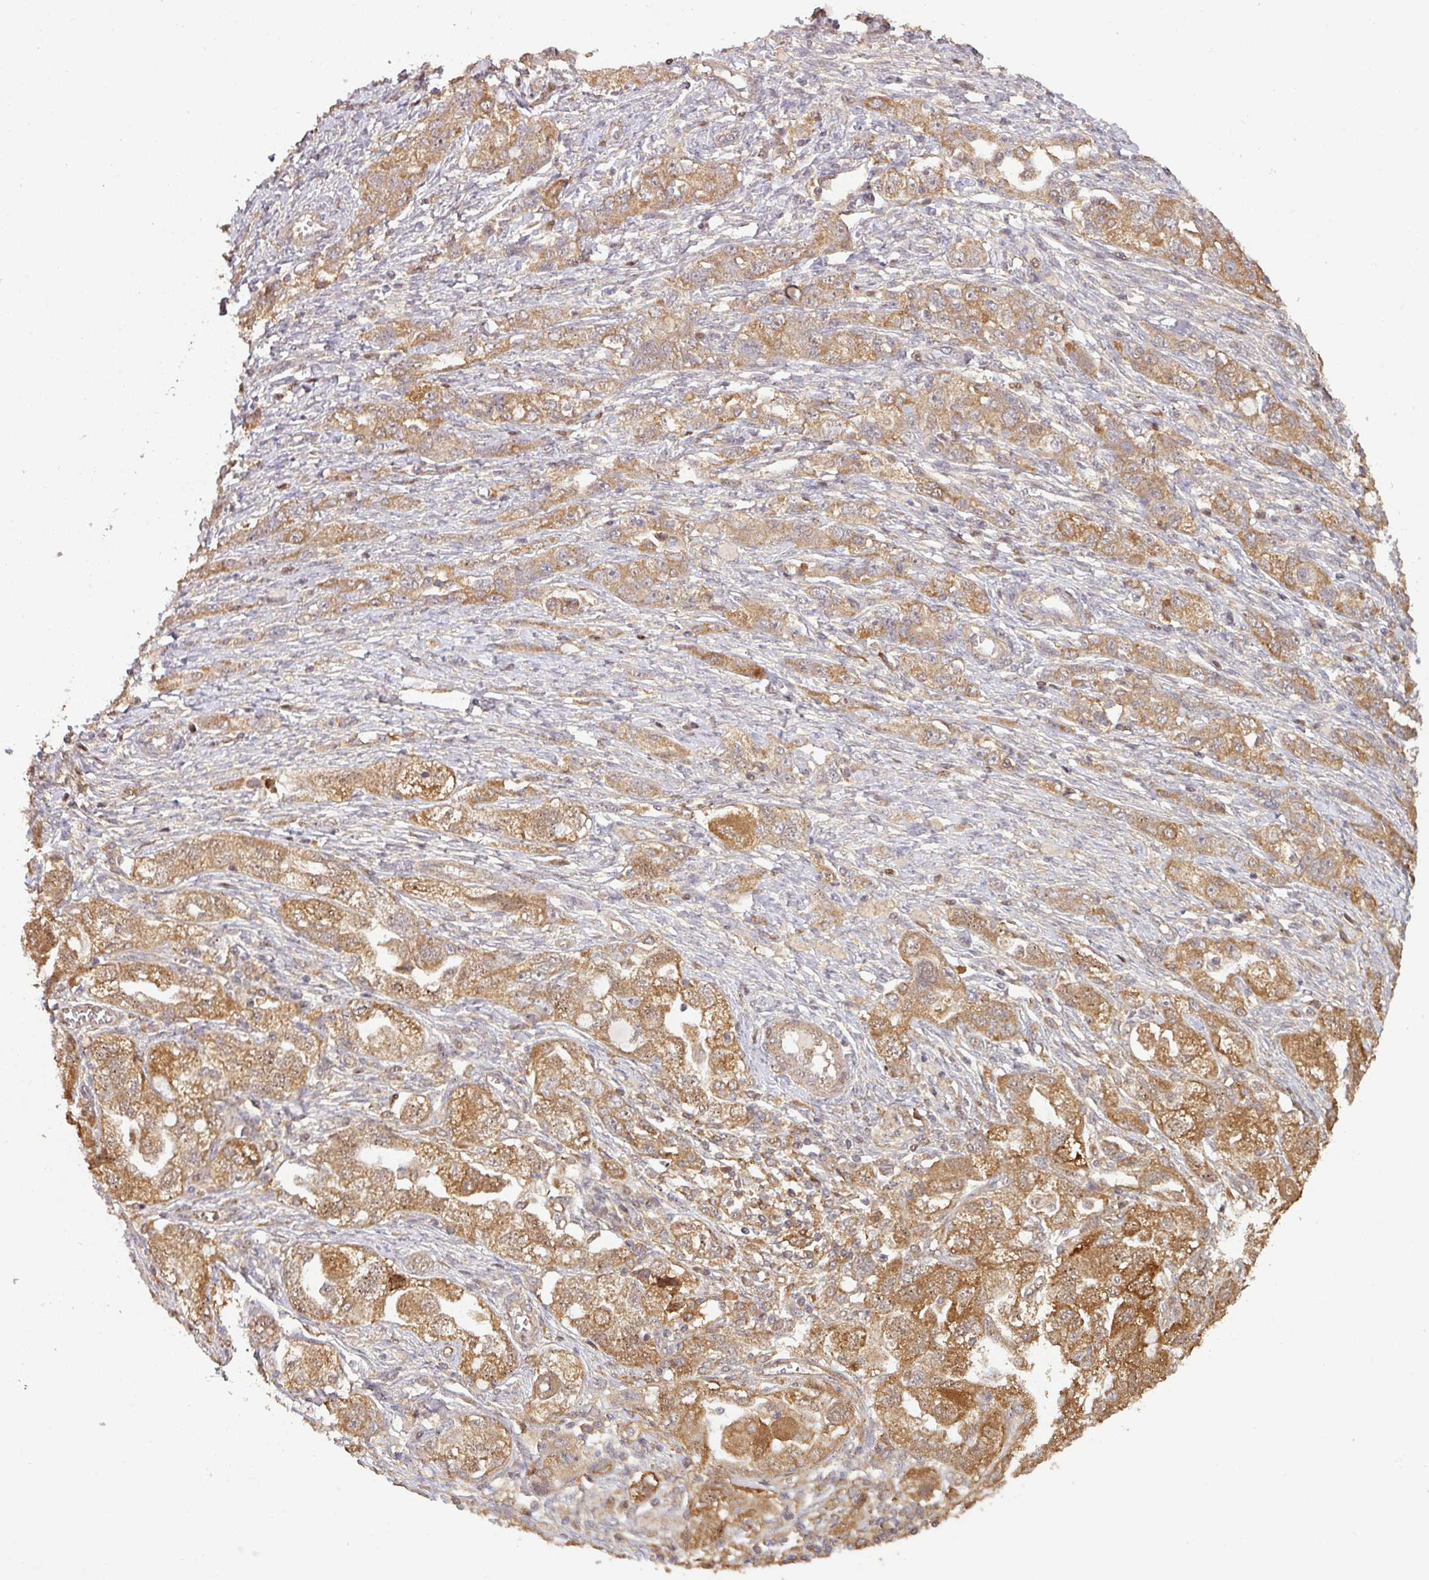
{"staining": {"intensity": "moderate", "quantity": ">75%", "location": "cytoplasmic/membranous,nuclear"}, "tissue": "ovarian cancer", "cell_type": "Tumor cells", "image_type": "cancer", "snomed": [{"axis": "morphology", "description": "Carcinoma, NOS"}, {"axis": "morphology", "description": "Cystadenocarcinoma, serous, NOS"}, {"axis": "topography", "description": "Ovary"}], "caption": "Protein expression analysis of ovarian cancer (carcinoma) demonstrates moderate cytoplasmic/membranous and nuclear positivity in approximately >75% of tumor cells.", "gene": "ZNF322", "patient": {"sex": "female", "age": 69}}